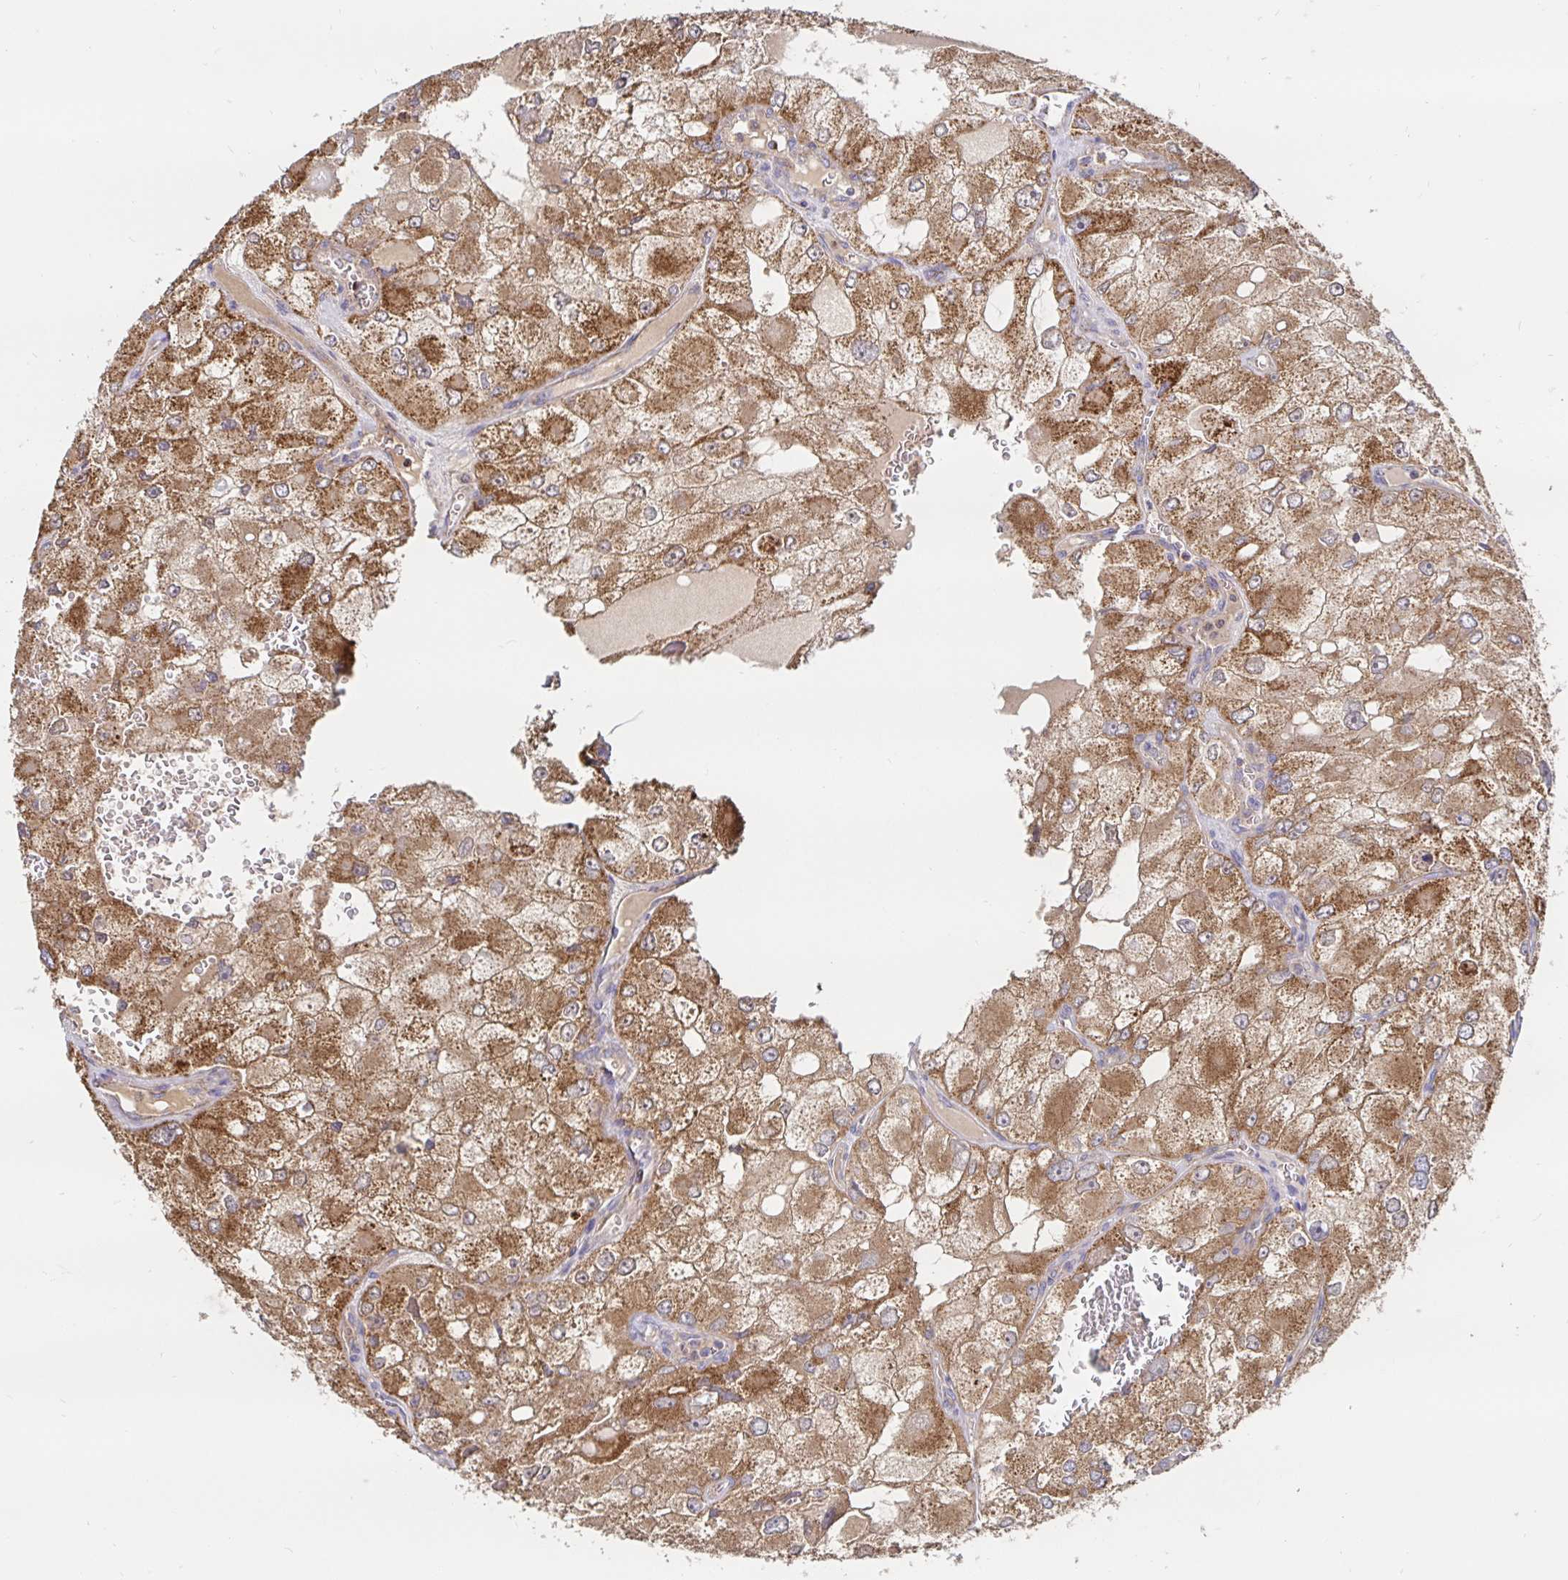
{"staining": {"intensity": "moderate", "quantity": ">75%", "location": "cytoplasmic/membranous"}, "tissue": "renal cancer", "cell_type": "Tumor cells", "image_type": "cancer", "snomed": [{"axis": "morphology", "description": "Adenocarcinoma, NOS"}, {"axis": "topography", "description": "Kidney"}], "caption": "Renal adenocarcinoma tissue exhibits moderate cytoplasmic/membranous staining in about >75% of tumor cells, visualized by immunohistochemistry. (DAB IHC with brightfield microscopy, high magnification).", "gene": "PRDX3", "patient": {"sex": "female", "age": 70}}